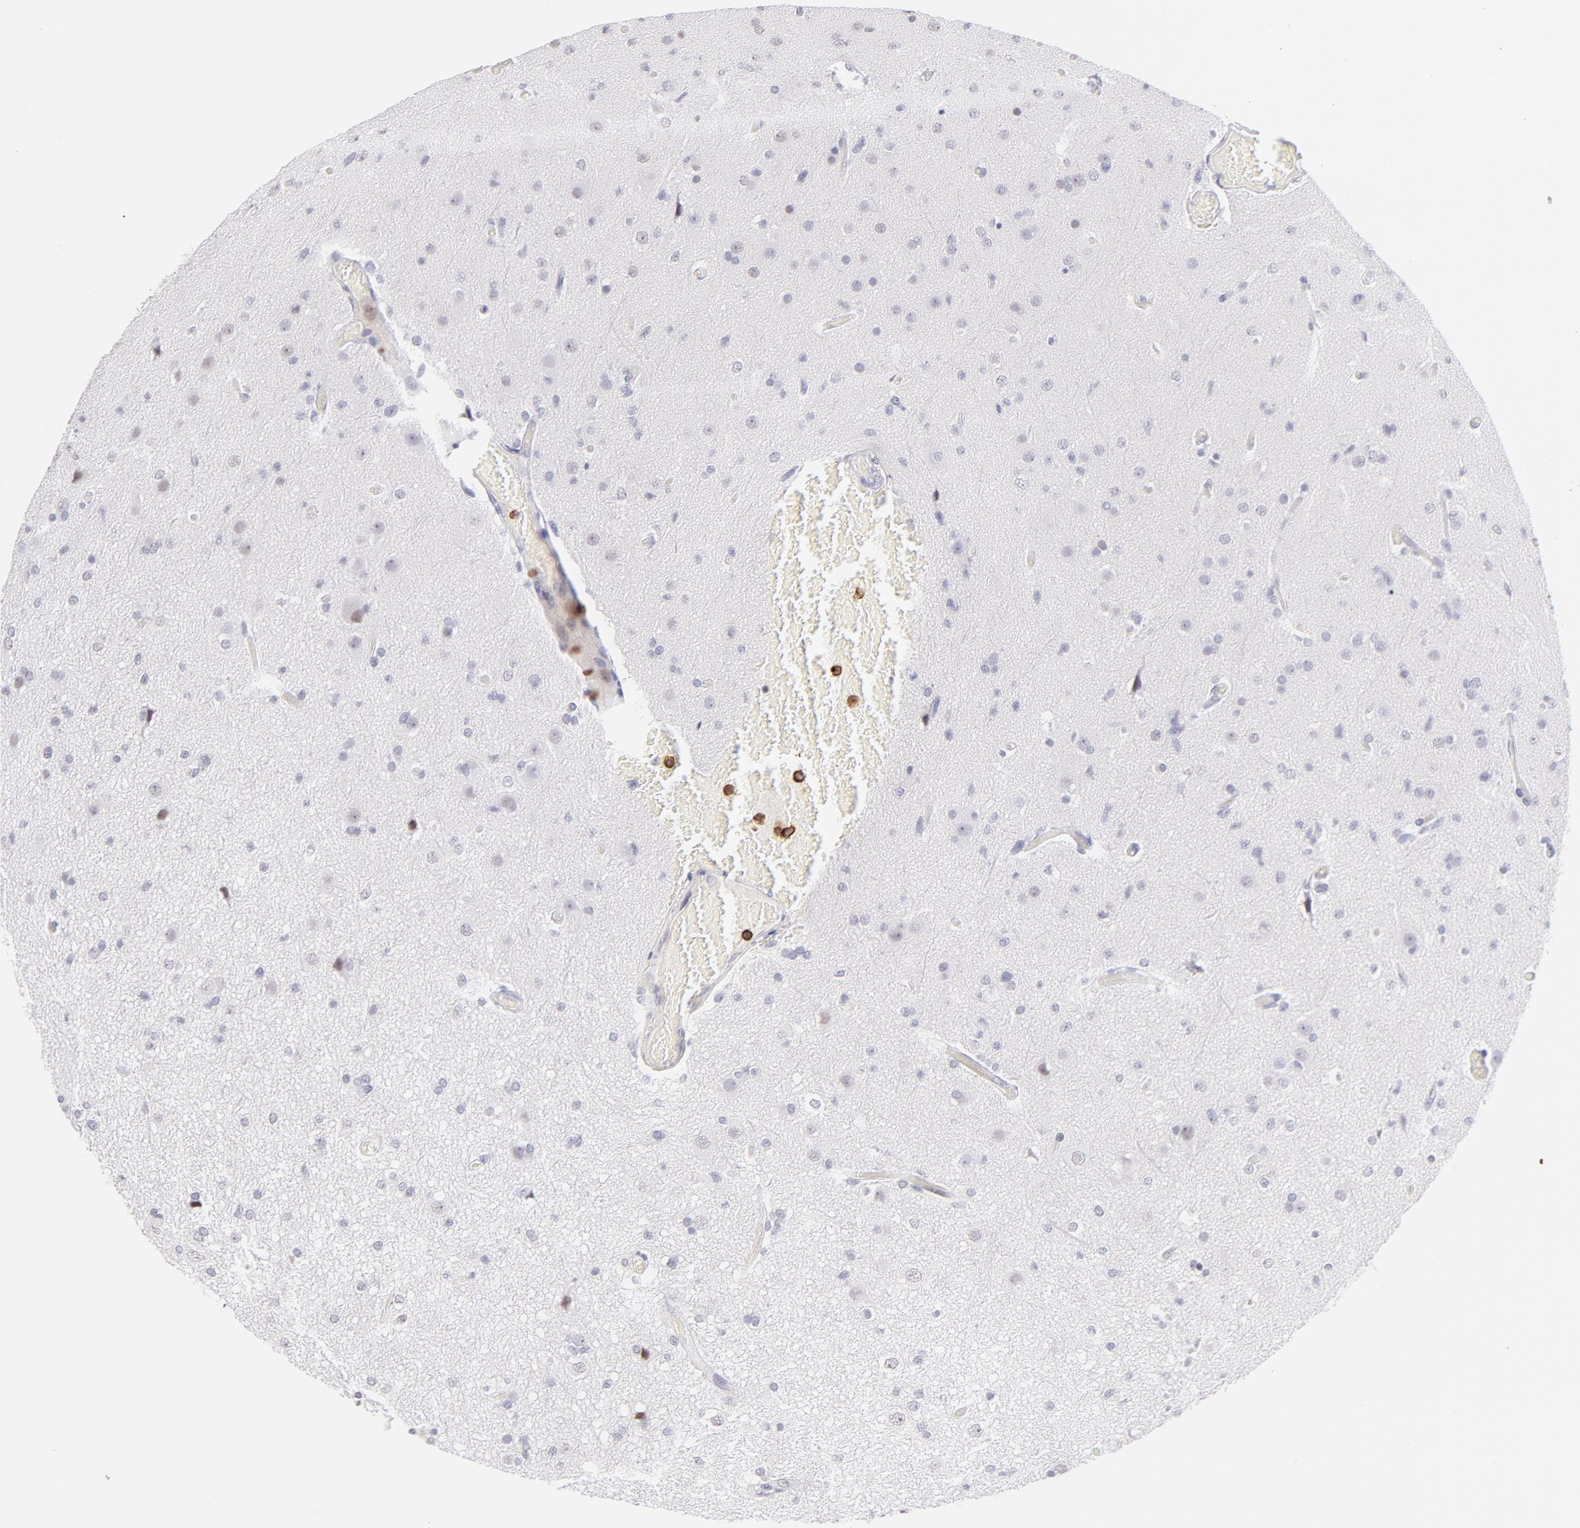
{"staining": {"intensity": "negative", "quantity": "none", "location": "none"}, "tissue": "glioma", "cell_type": "Tumor cells", "image_type": "cancer", "snomed": [{"axis": "morphology", "description": "Glioma, malignant, High grade"}, {"axis": "topography", "description": "Brain"}], "caption": "A high-resolution micrograph shows immunohistochemistry staining of malignant glioma (high-grade), which displays no significant expression in tumor cells.", "gene": "LTB4R", "patient": {"sex": "male", "age": 33}}